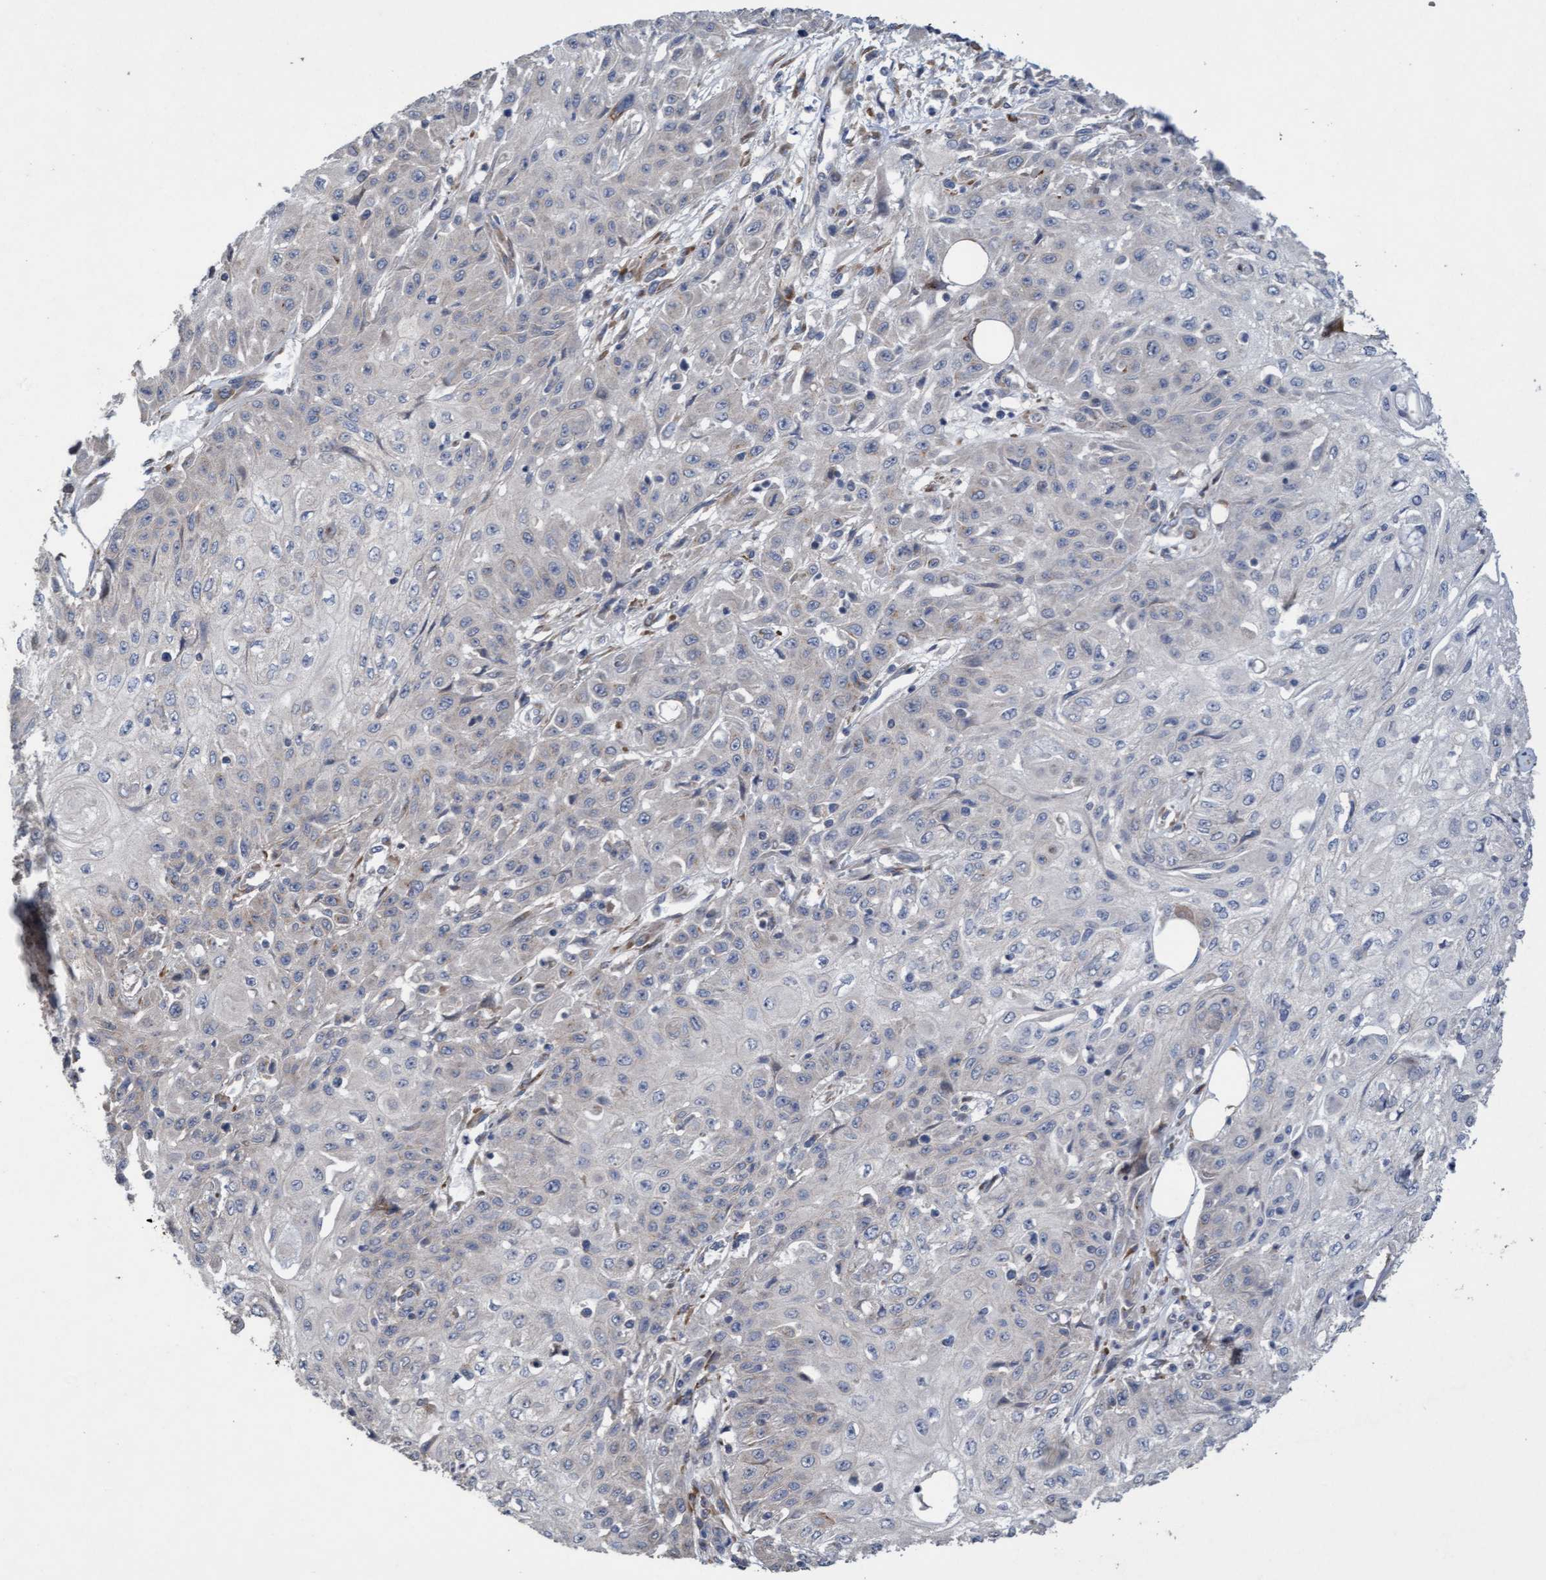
{"staining": {"intensity": "negative", "quantity": "none", "location": "none"}, "tissue": "skin cancer", "cell_type": "Tumor cells", "image_type": "cancer", "snomed": [{"axis": "morphology", "description": "Squamous cell carcinoma, NOS"}, {"axis": "morphology", "description": "Squamous cell carcinoma, metastatic, NOS"}, {"axis": "topography", "description": "Skin"}, {"axis": "topography", "description": "Lymph node"}], "caption": "Immunohistochemistry (IHC) of skin squamous cell carcinoma shows no expression in tumor cells. (DAB (3,3'-diaminobenzidine) immunohistochemistry (IHC) visualized using brightfield microscopy, high magnification).", "gene": "DDHD2", "patient": {"sex": "male", "age": 75}}